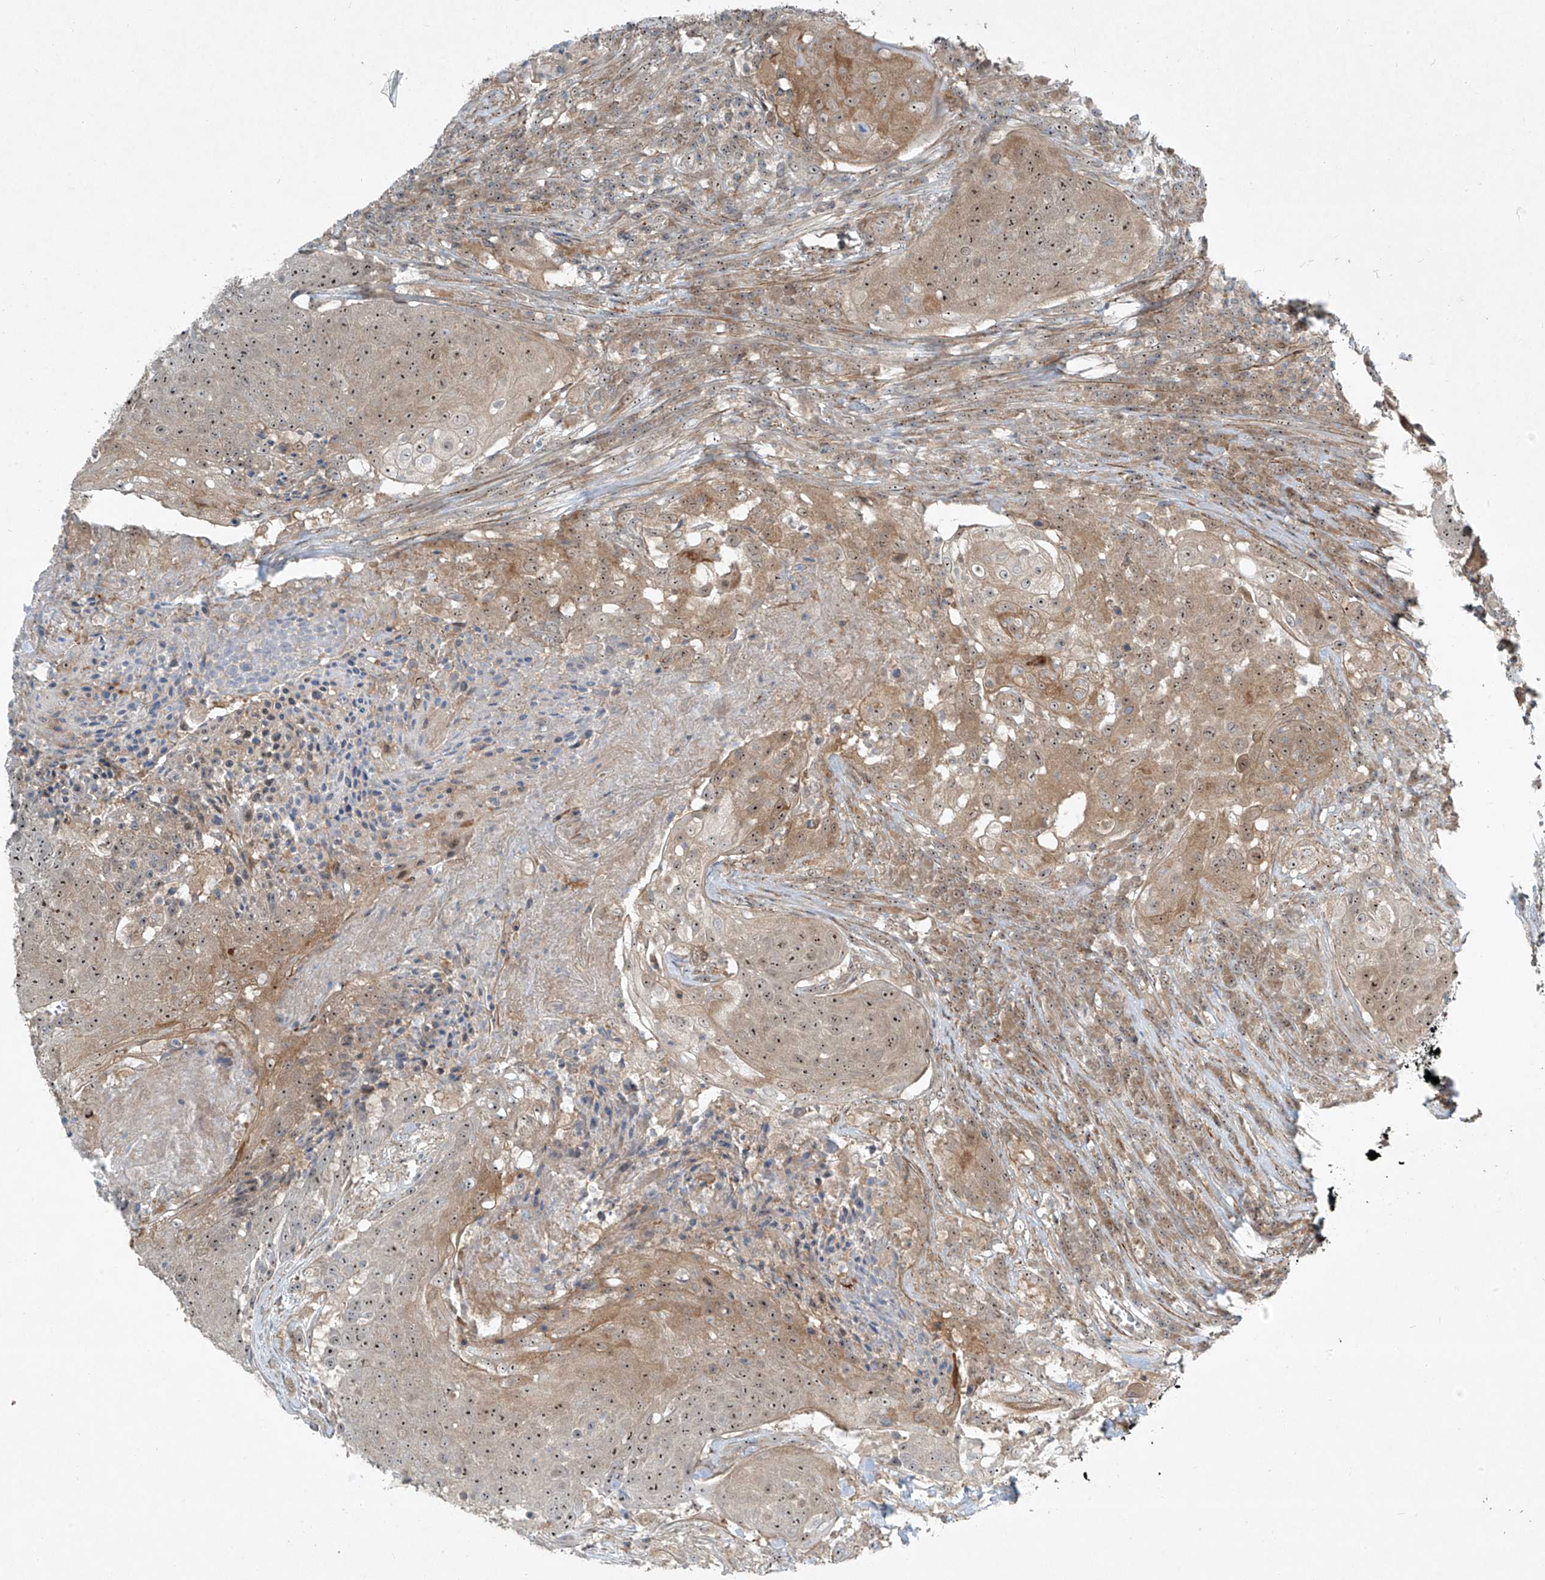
{"staining": {"intensity": "moderate", "quantity": ">75%", "location": "cytoplasmic/membranous,nuclear"}, "tissue": "urothelial cancer", "cell_type": "Tumor cells", "image_type": "cancer", "snomed": [{"axis": "morphology", "description": "Urothelial carcinoma, High grade"}, {"axis": "topography", "description": "Urinary bladder"}], "caption": "DAB (3,3'-diaminobenzidine) immunohistochemical staining of human urothelial cancer exhibits moderate cytoplasmic/membranous and nuclear protein expression in approximately >75% of tumor cells.", "gene": "PPCS", "patient": {"sex": "female", "age": 63}}